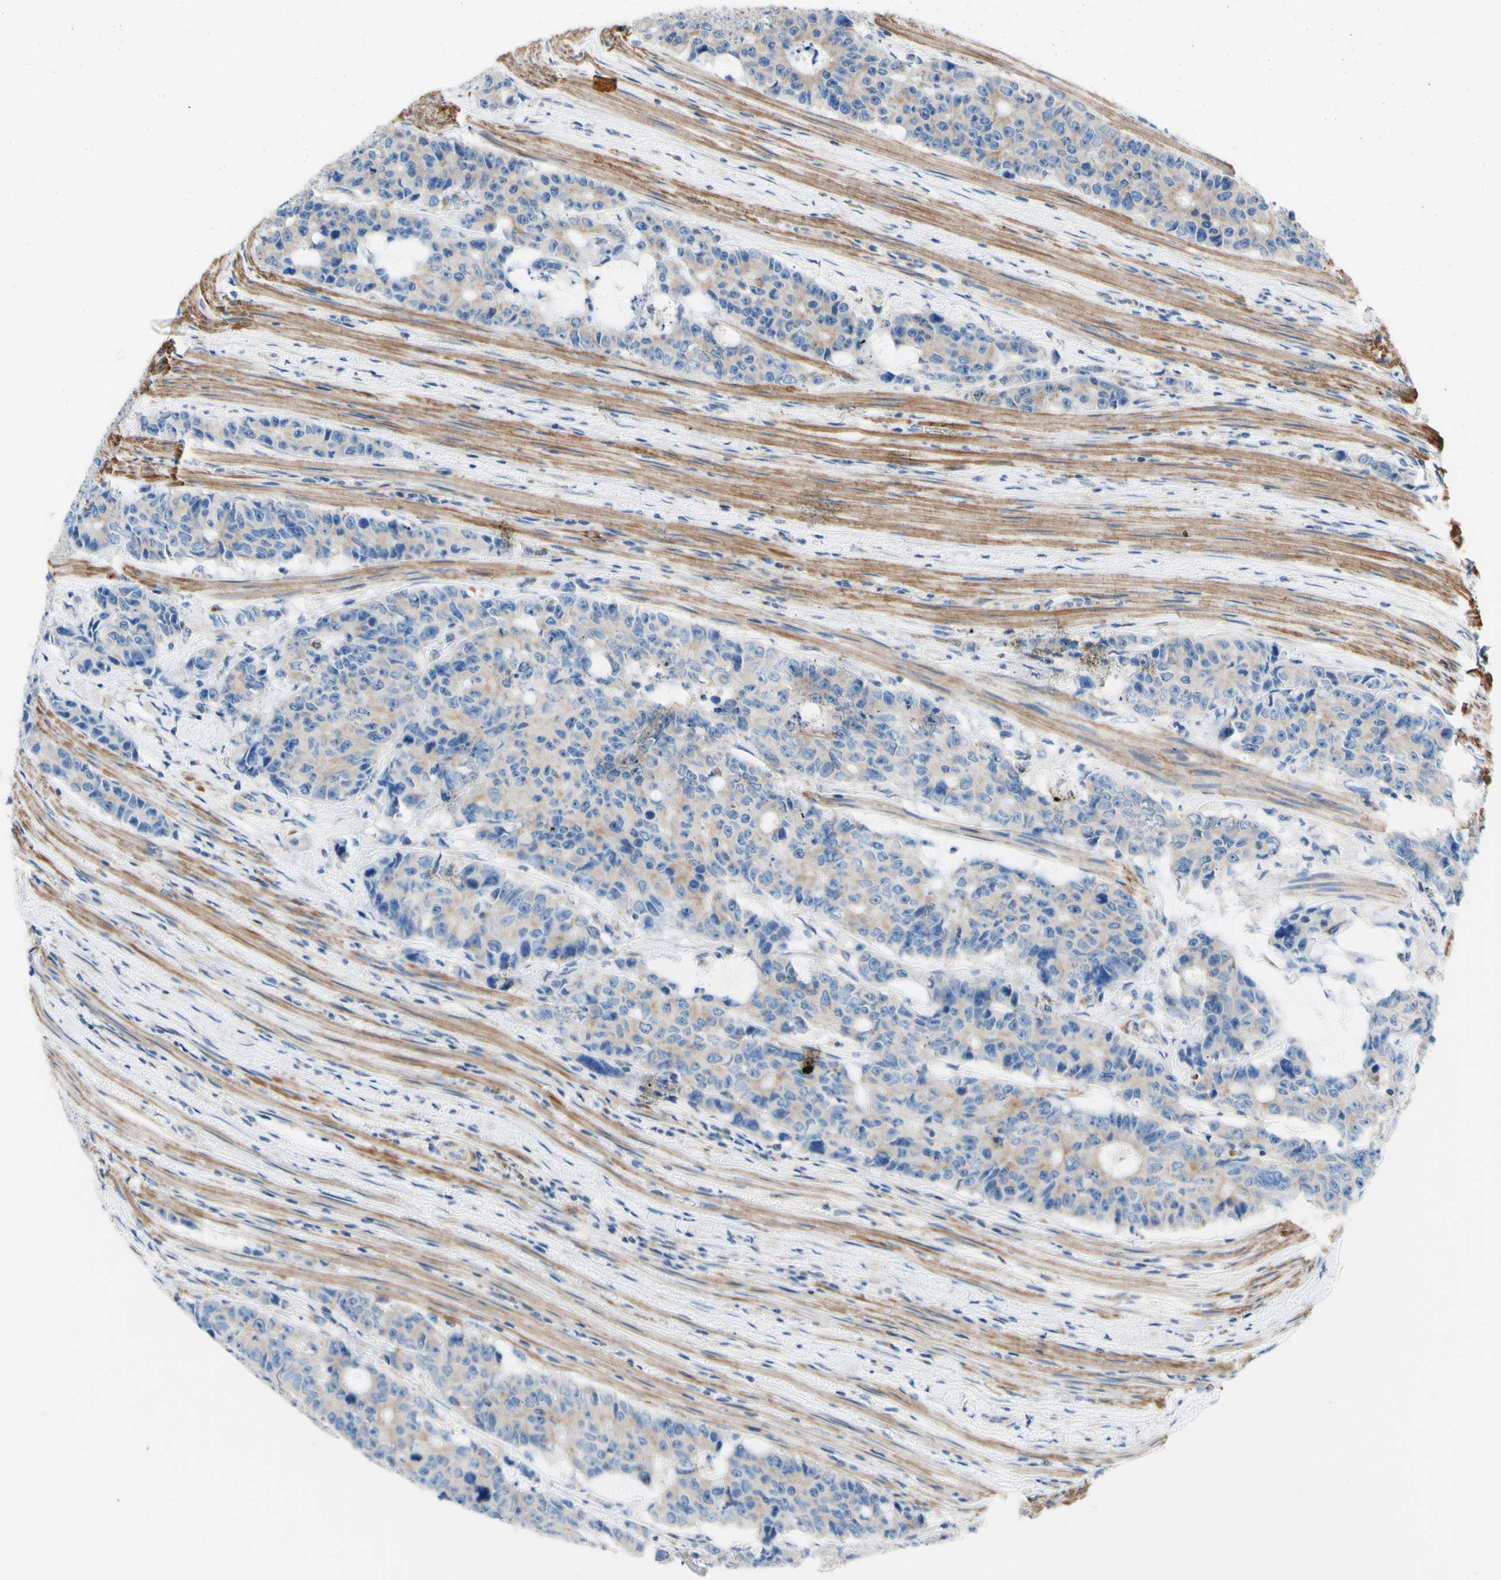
{"staining": {"intensity": "weak", "quantity": "<25%", "location": "cytoplasmic/membranous"}, "tissue": "colorectal cancer", "cell_type": "Tumor cells", "image_type": "cancer", "snomed": [{"axis": "morphology", "description": "Adenocarcinoma, NOS"}, {"axis": "topography", "description": "Colon"}], "caption": "Micrograph shows no protein positivity in tumor cells of adenocarcinoma (colorectal) tissue.", "gene": "RETREG2", "patient": {"sex": "female", "age": 86}}